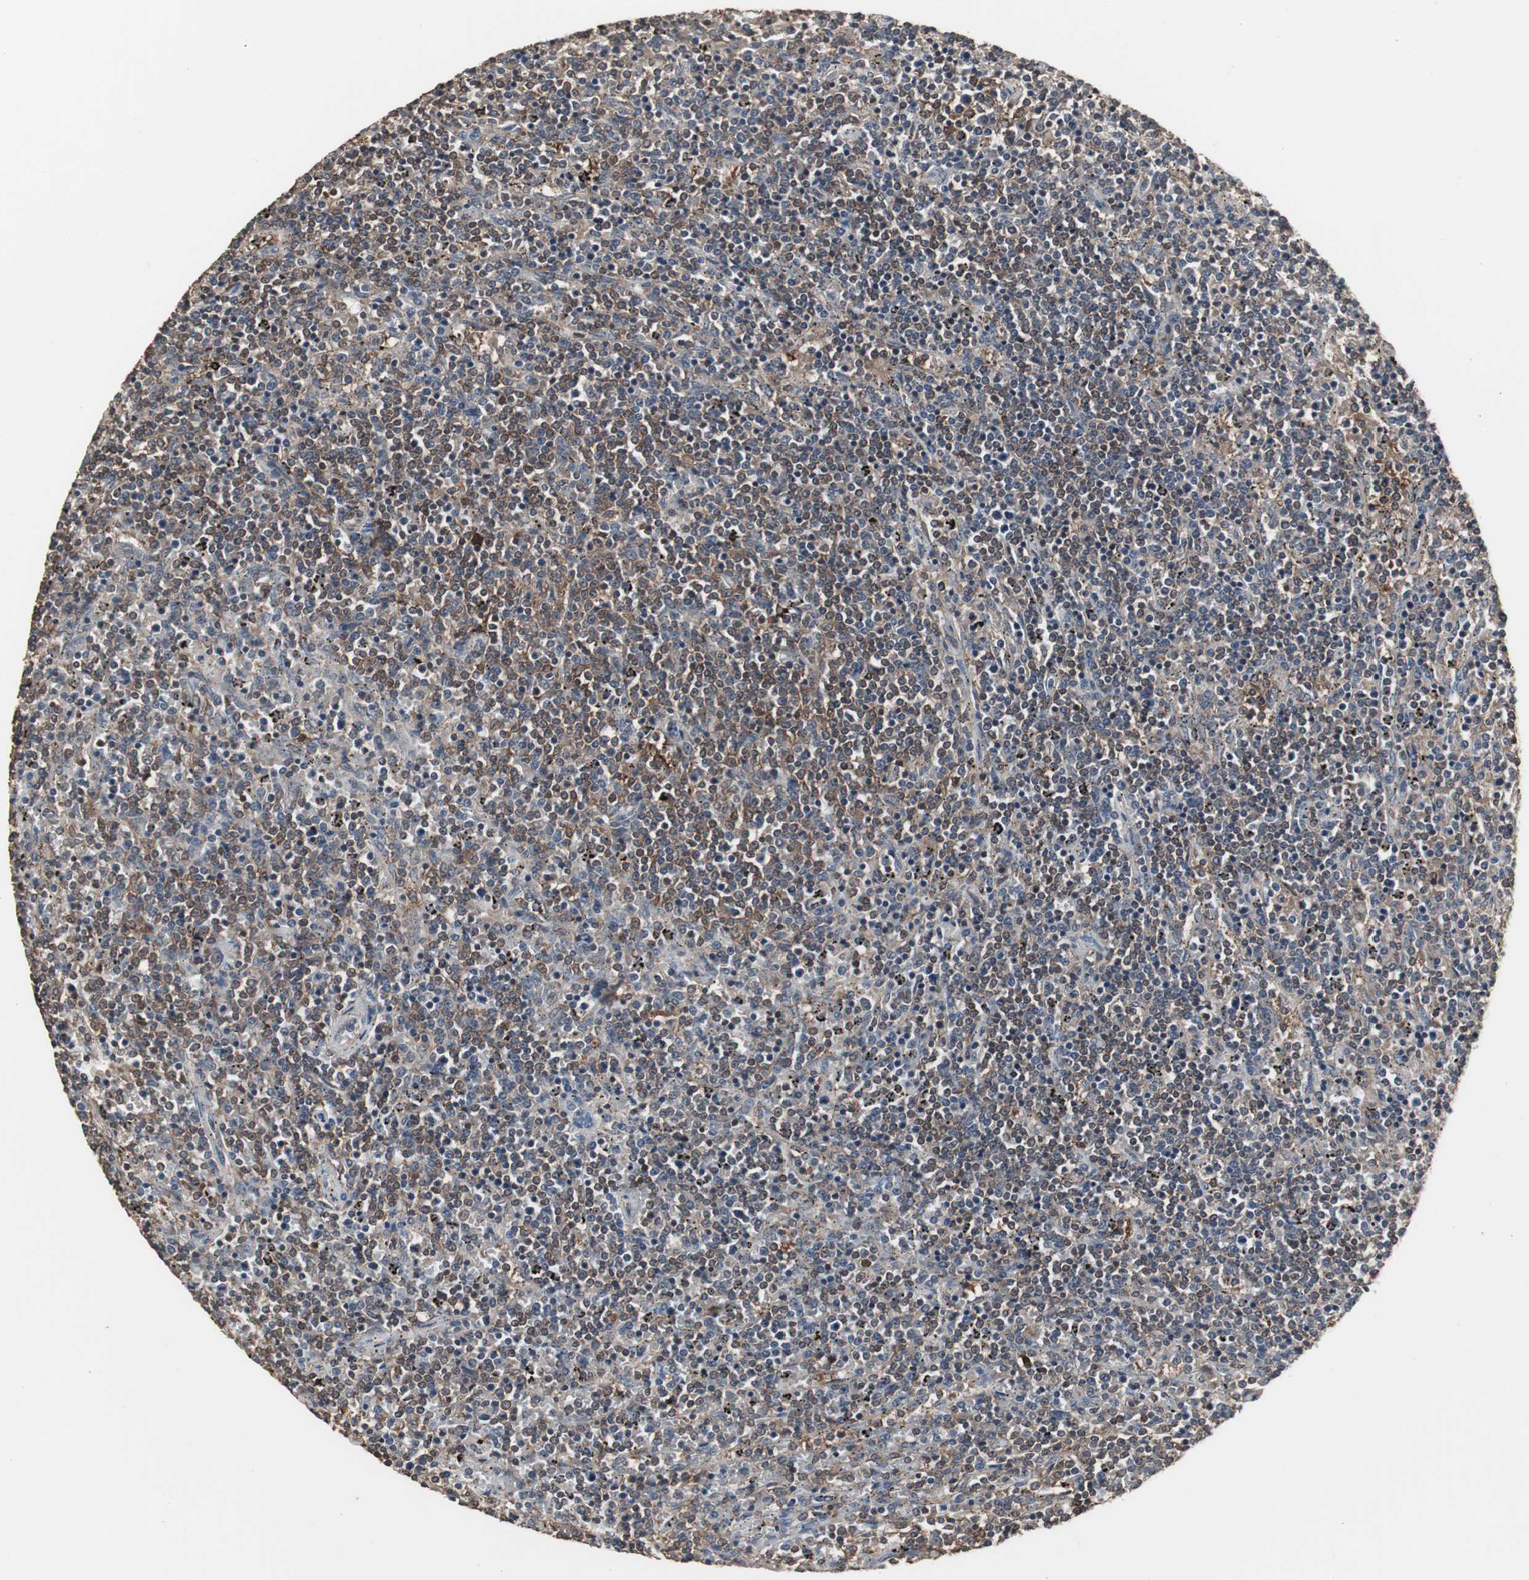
{"staining": {"intensity": "strong", "quantity": ">75%", "location": "cytoplasmic/membranous"}, "tissue": "lymphoma", "cell_type": "Tumor cells", "image_type": "cancer", "snomed": [{"axis": "morphology", "description": "Malignant lymphoma, non-Hodgkin's type, Low grade"}, {"axis": "topography", "description": "Spleen"}], "caption": "The histopathology image displays staining of malignant lymphoma, non-Hodgkin's type (low-grade), revealing strong cytoplasmic/membranous protein positivity (brown color) within tumor cells. The protein is shown in brown color, while the nuclei are stained blue.", "gene": "HPRT1", "patient": {"sex": "female", "age": 50}}